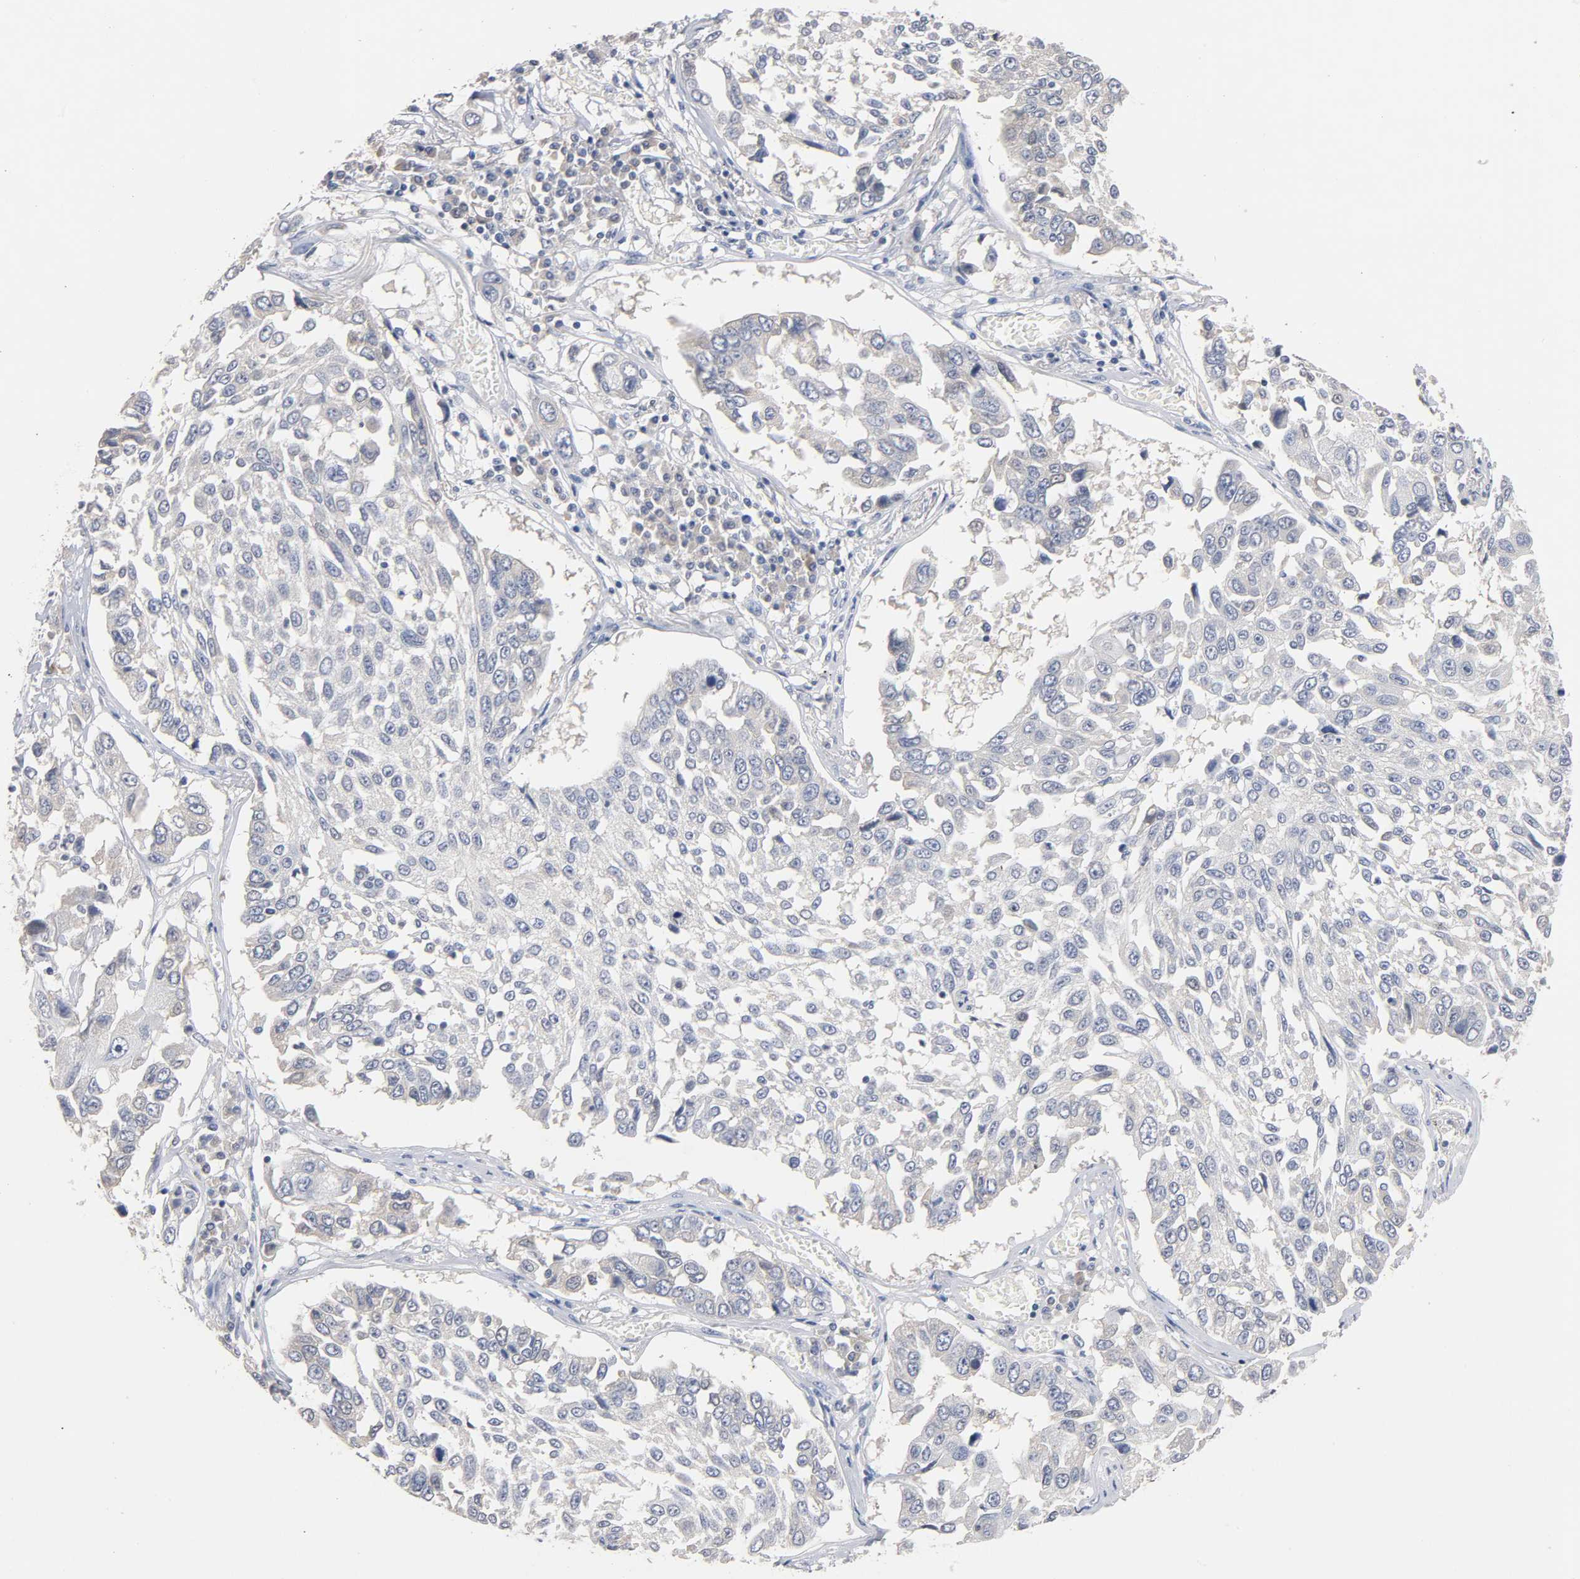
{"staining": {"intensity": "negative", "quantity": "none", "location": "none"}, "tissue": "lung cancer", "cell_type": "Tumor cells", "image_type": "cancer", "snomed": [{"axis": "morphology", "description": "Squamous cell carcinoma, NOS"}, {"axis": "topography", "description": "Lung"}], "caption": "Immunohistochemistry (IHC) histopathology image of neoplastic tissue: human lung squamous cell carcinoma stained with DAB exhibits no significant protein expression in tumor cells.", "gene": "ZCCHC13", "patient": {"sex": "male", "age": 71}}